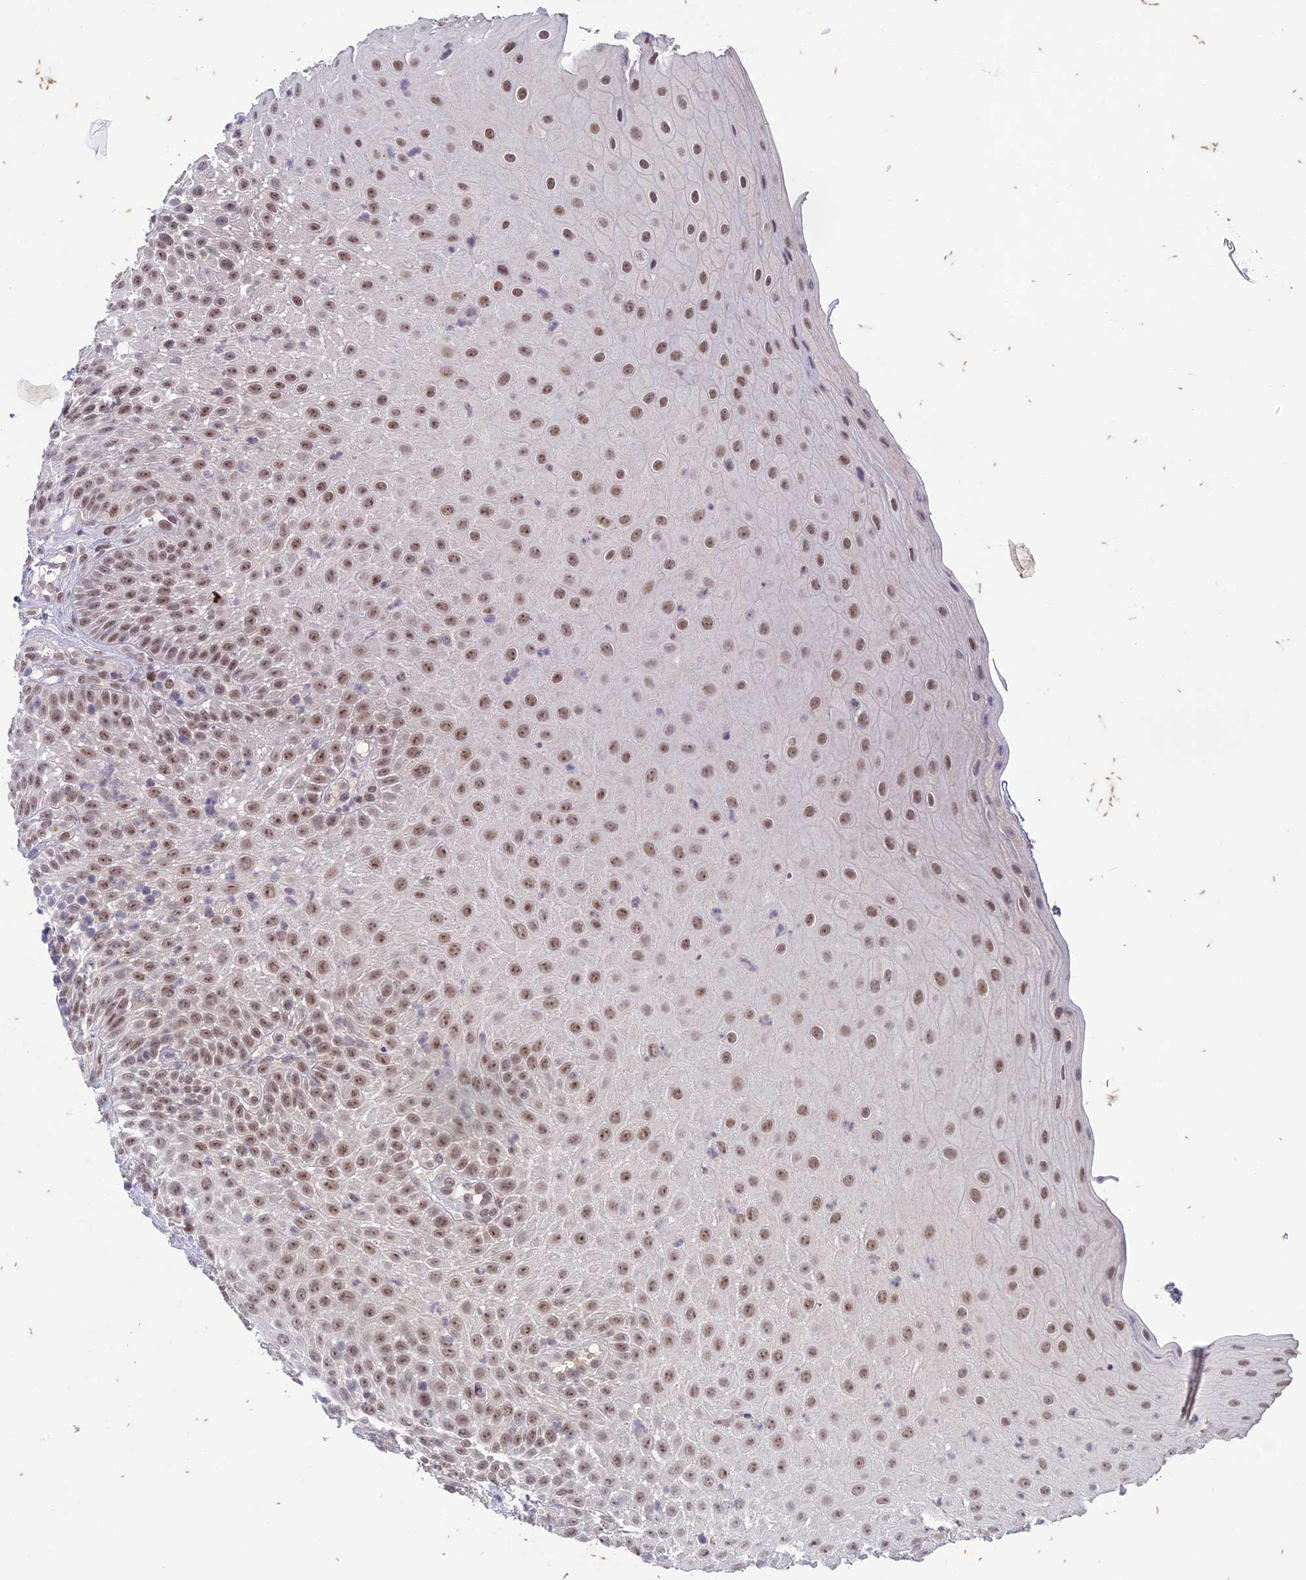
{"staining": {"intensity": "moderate", "quantity": ">75%", "location": "nuclear"}, "tissue": "oral mucosa", "cell_type": "Squamous epithelial cells", "image_type": "normal", "snomed": [{"axis": "morphology", "description": "Normal tissue, NOS"}, {"axis": "topography", "description": "Oral tissue"}], "caption": "Moderate nuclear protein positivity is appreciated in about >75% of squamous epithelial cells in oral mucosa.", "gene": "POP4", "patient": {"sex": "female", "age": 13}}